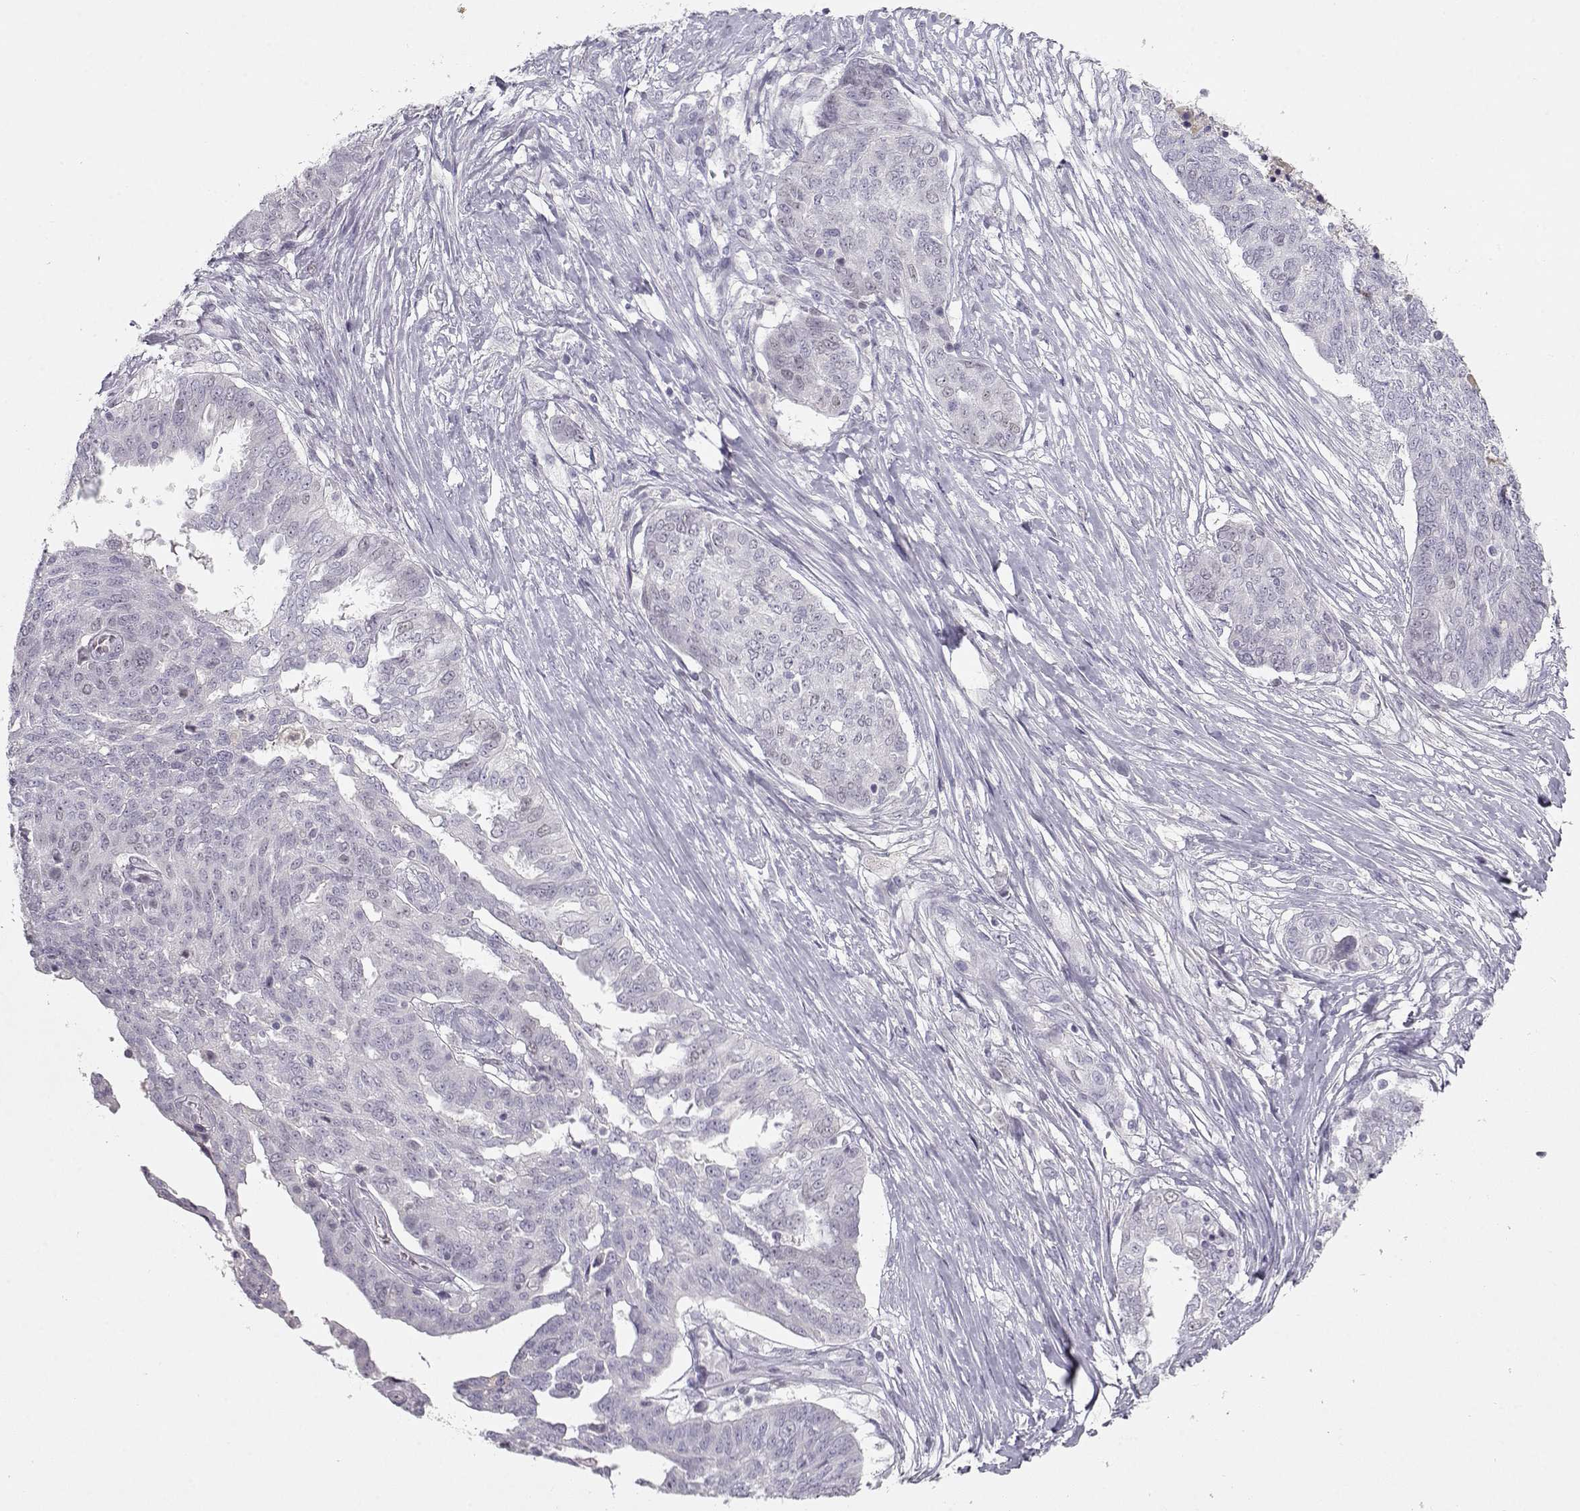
{"staining": {"intensity": "negative", "quantity": "none", "location": "none"}, "tissue": "ovarian cancer", "cell_type": "Tumor cells", "image_type": "cancer", "snomed": [{"axis": "morphology", "description": "Cystadenocarcinoma, serous, NOS"}, {"axis": "topography", "description": "Ovary"}], "caption": "Immunohistochemistry (IHC) photomicrograph of human ovarian cancer (serous cystadenocarcinoma) stained for a protein (brown), which exhibits no staining in tumor cells.", "gene": "OPN5", "patient": {"sex": "female", "age": 67}}